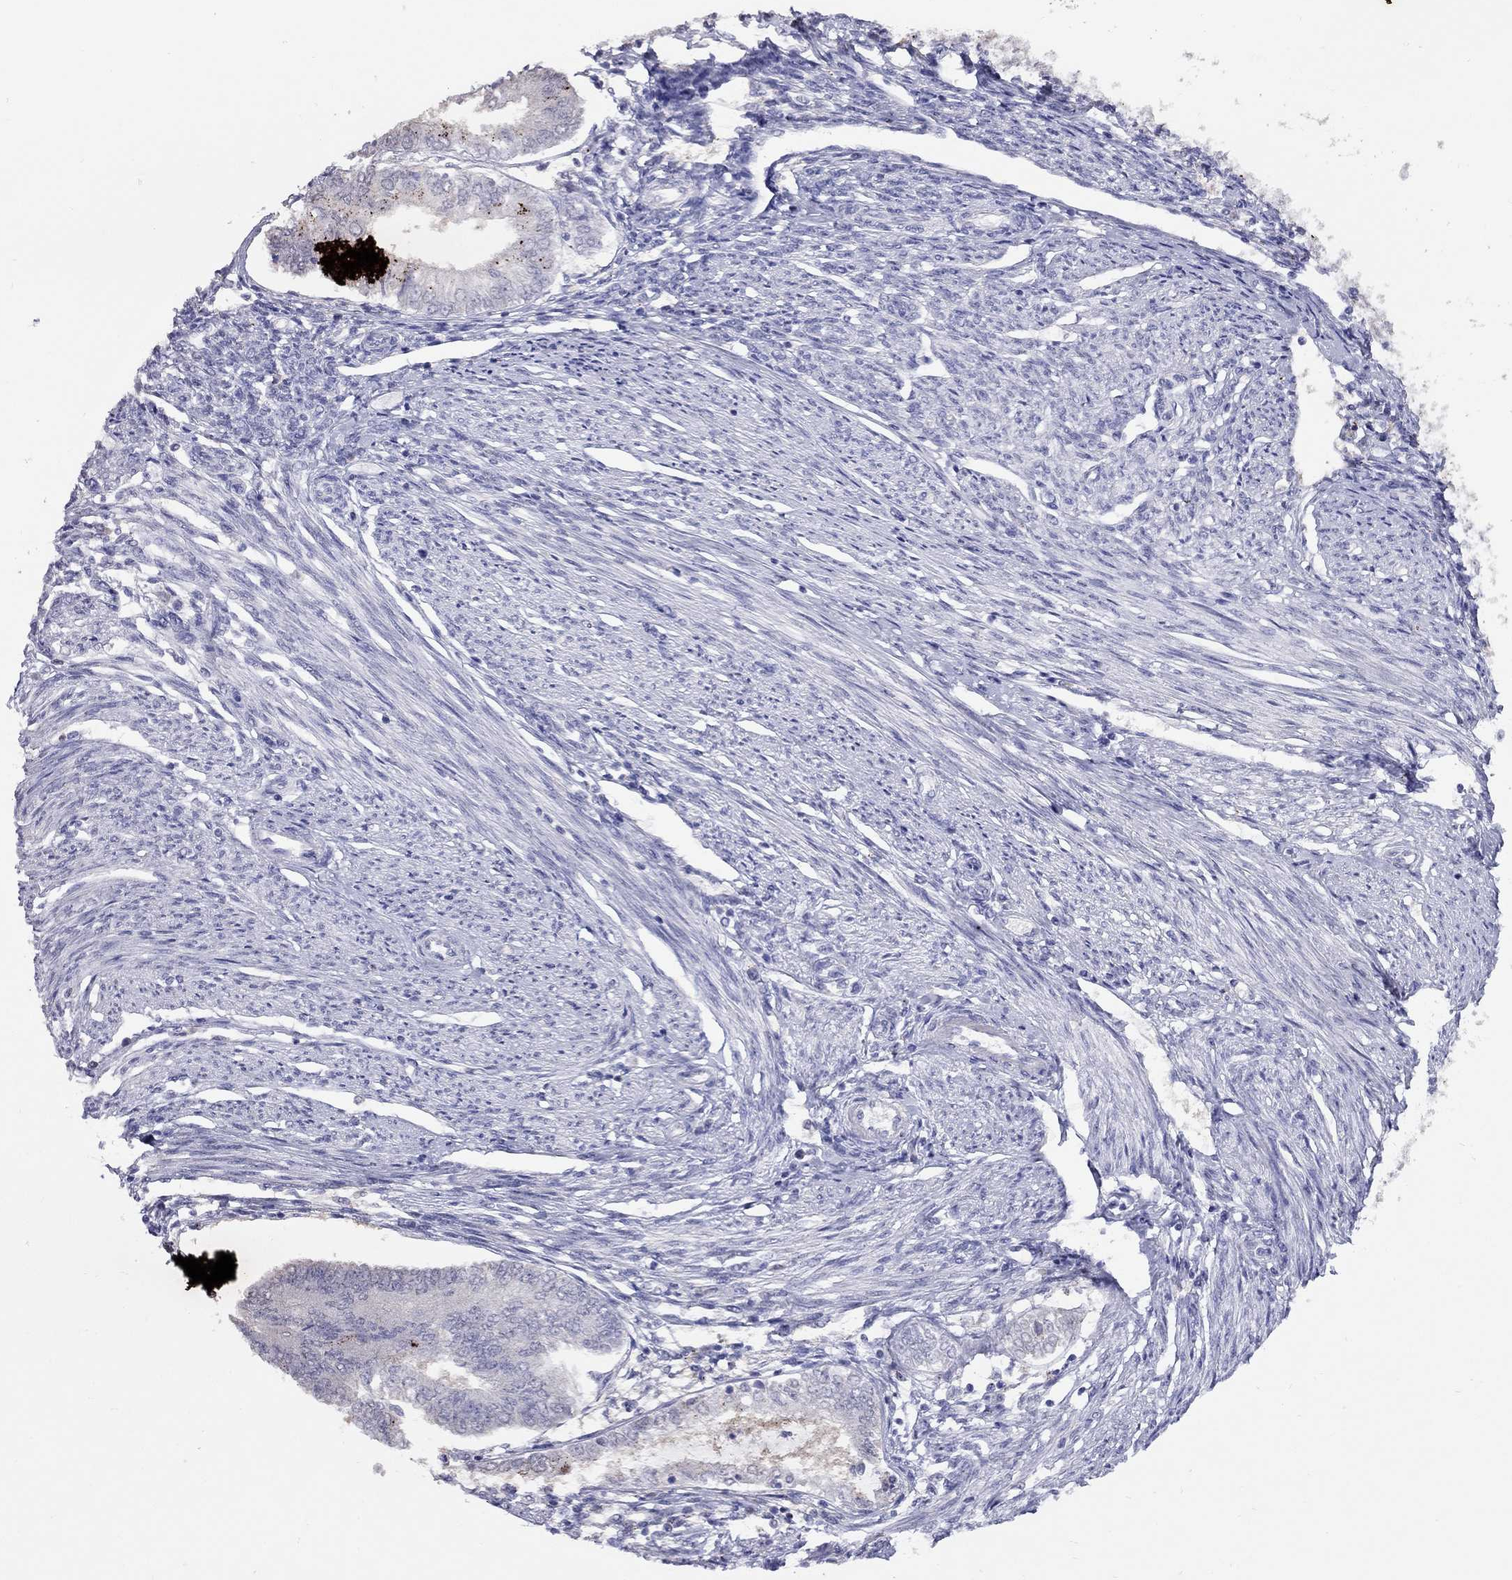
{"staining": {"intensity": "negative", "quantity": "none", "location": "none"}, "tissue": "endometrial cancer", "cell_type": "Tumor cells", "image_type": "cancer", "snomed": [{"axis": "morphology", "description": "Adenocarcinoma, NOS"}, {"axis": "topography", "description": "Endometrium"}], "caption": "Tumor cells are negative for protein expression in human endometrial adenocarcinoma.", "gene": "MAGEB4", "patient": {"sex": "female", "age": 68}}